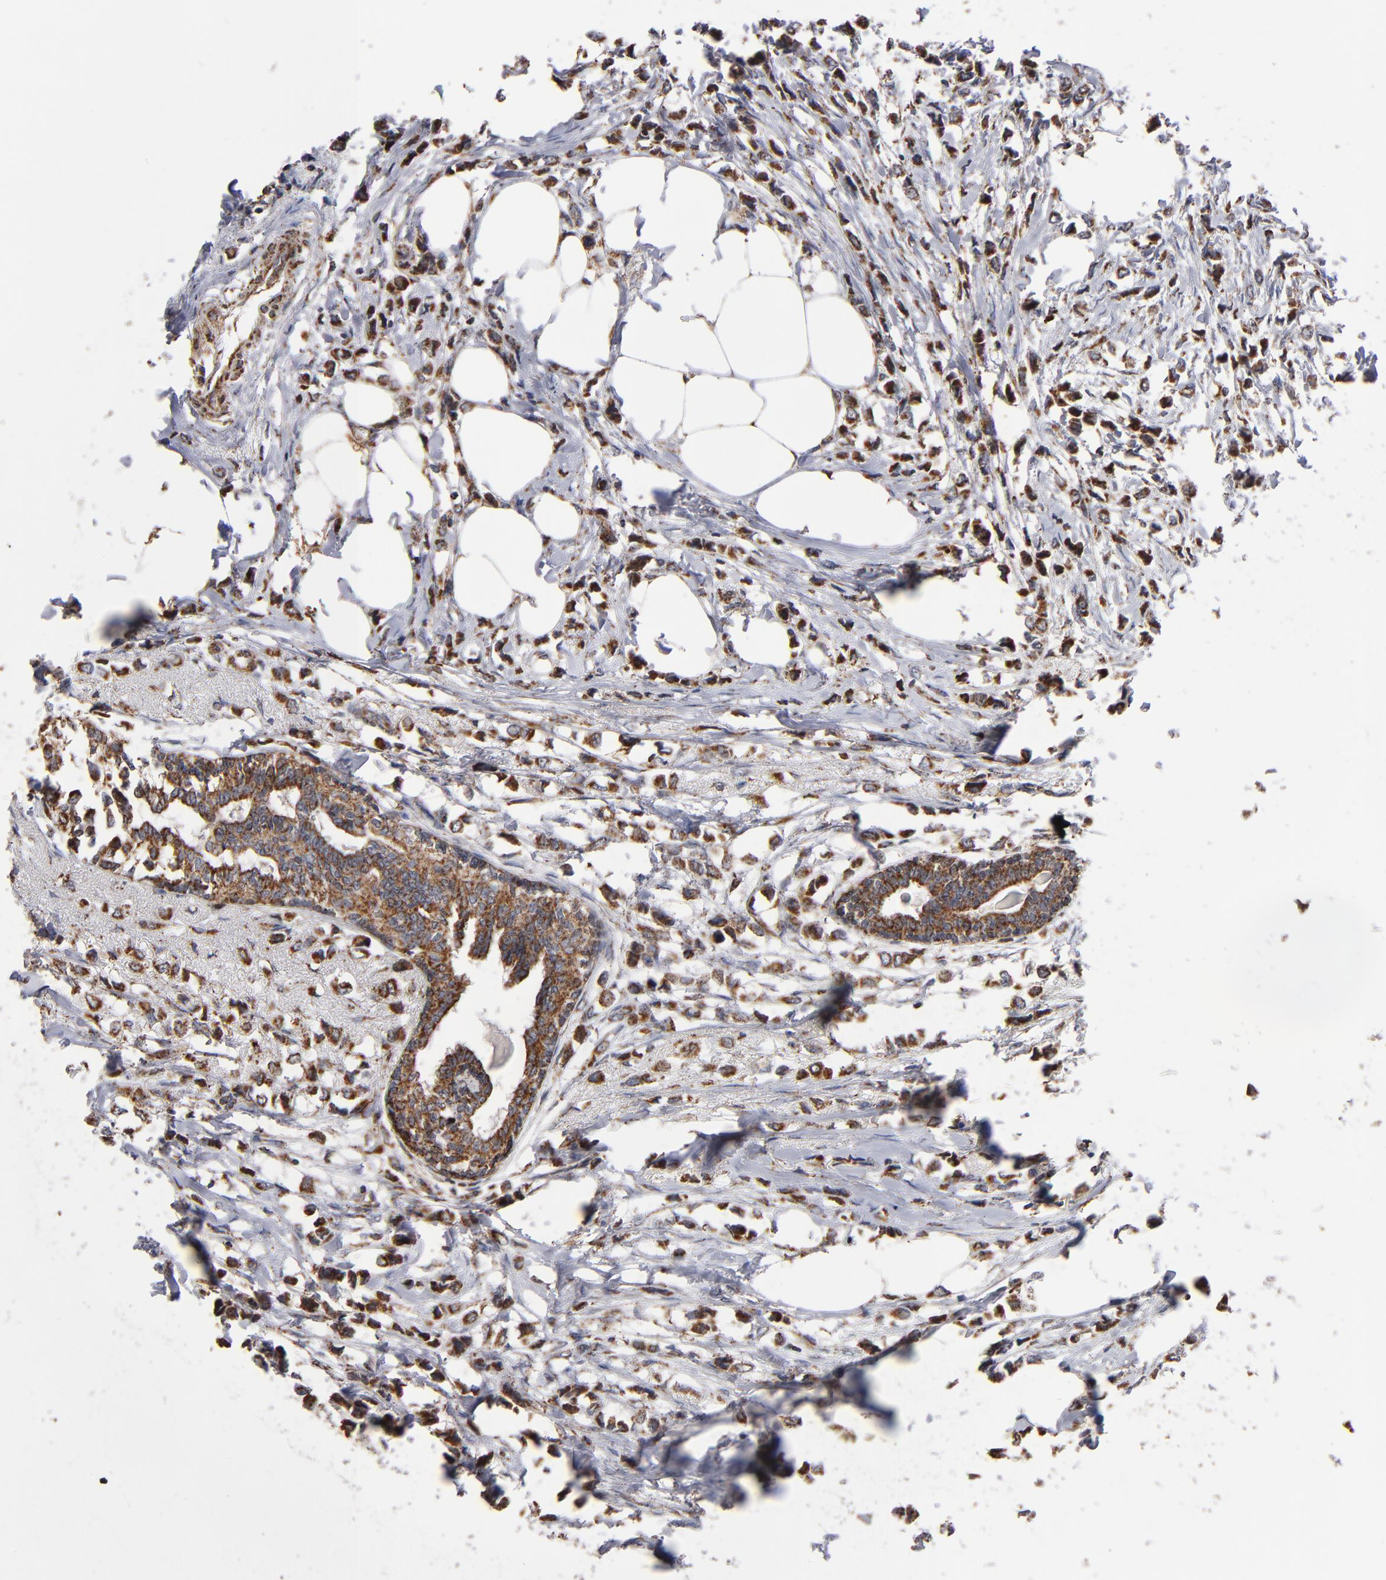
{"staining": {"intensity": "strong", "quantity": ">75%", "location": "cytoplasmic/membranous"}, "tissue": "breast cancer", "cell_type": "Tumor cells", "image_type": "cancer", "snomed": [{"axis": "morphology", "description": "Lobular carcinoma"}, {"axis": "topography", "description": "Breast"}], "caption": "This micrograph shows immunohistochemistry staining of human breast cancer, with high strong cytoplasmic/membranous positivity in about >75% of tumor cells.", "gene": "MIPOL1", "patient": {"sex": "female", "age": 51}}